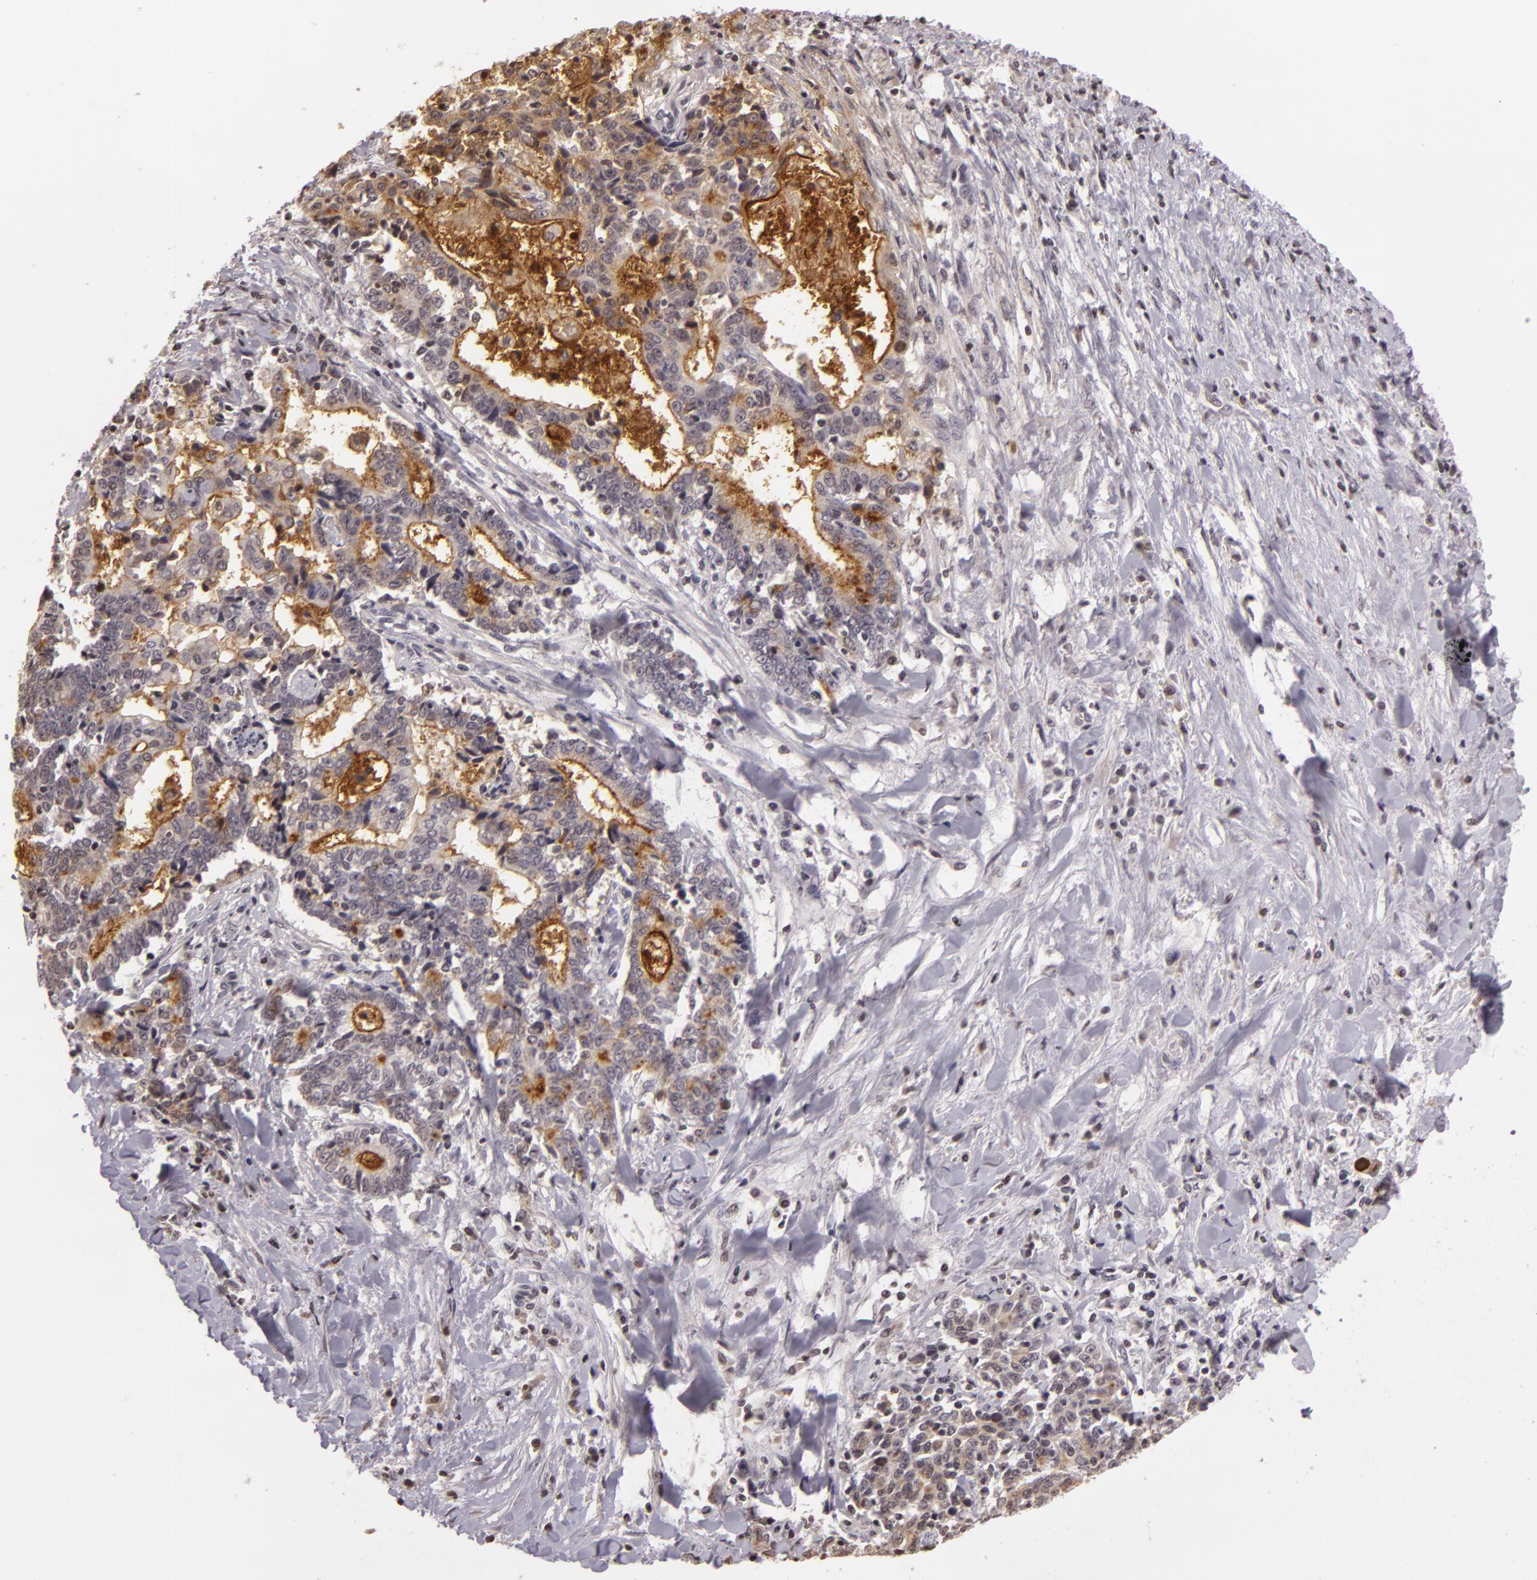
{"staining": {"intensity": "moderate", "quantity": "25%-75%", "location": "cytoplasmic/membranous"}, "tissue": "liver cancer", "cell_type": "Tumor cells", "image_type": "cancer", "snomed": [{"axis": "morphology", "description": "Cholangiocarcinoma"}, {"axis": "topography", "description": "Liver"}], "caption": "This photomicrograph shows immunohistochemistry staining of liver cholangiocarcinoma, with medium moderate cytoplasmic/membranous staining in about 25%-75% of tumor cells.", "gene": "MUC1", "patient": {"sex": "male", "age": 57}}